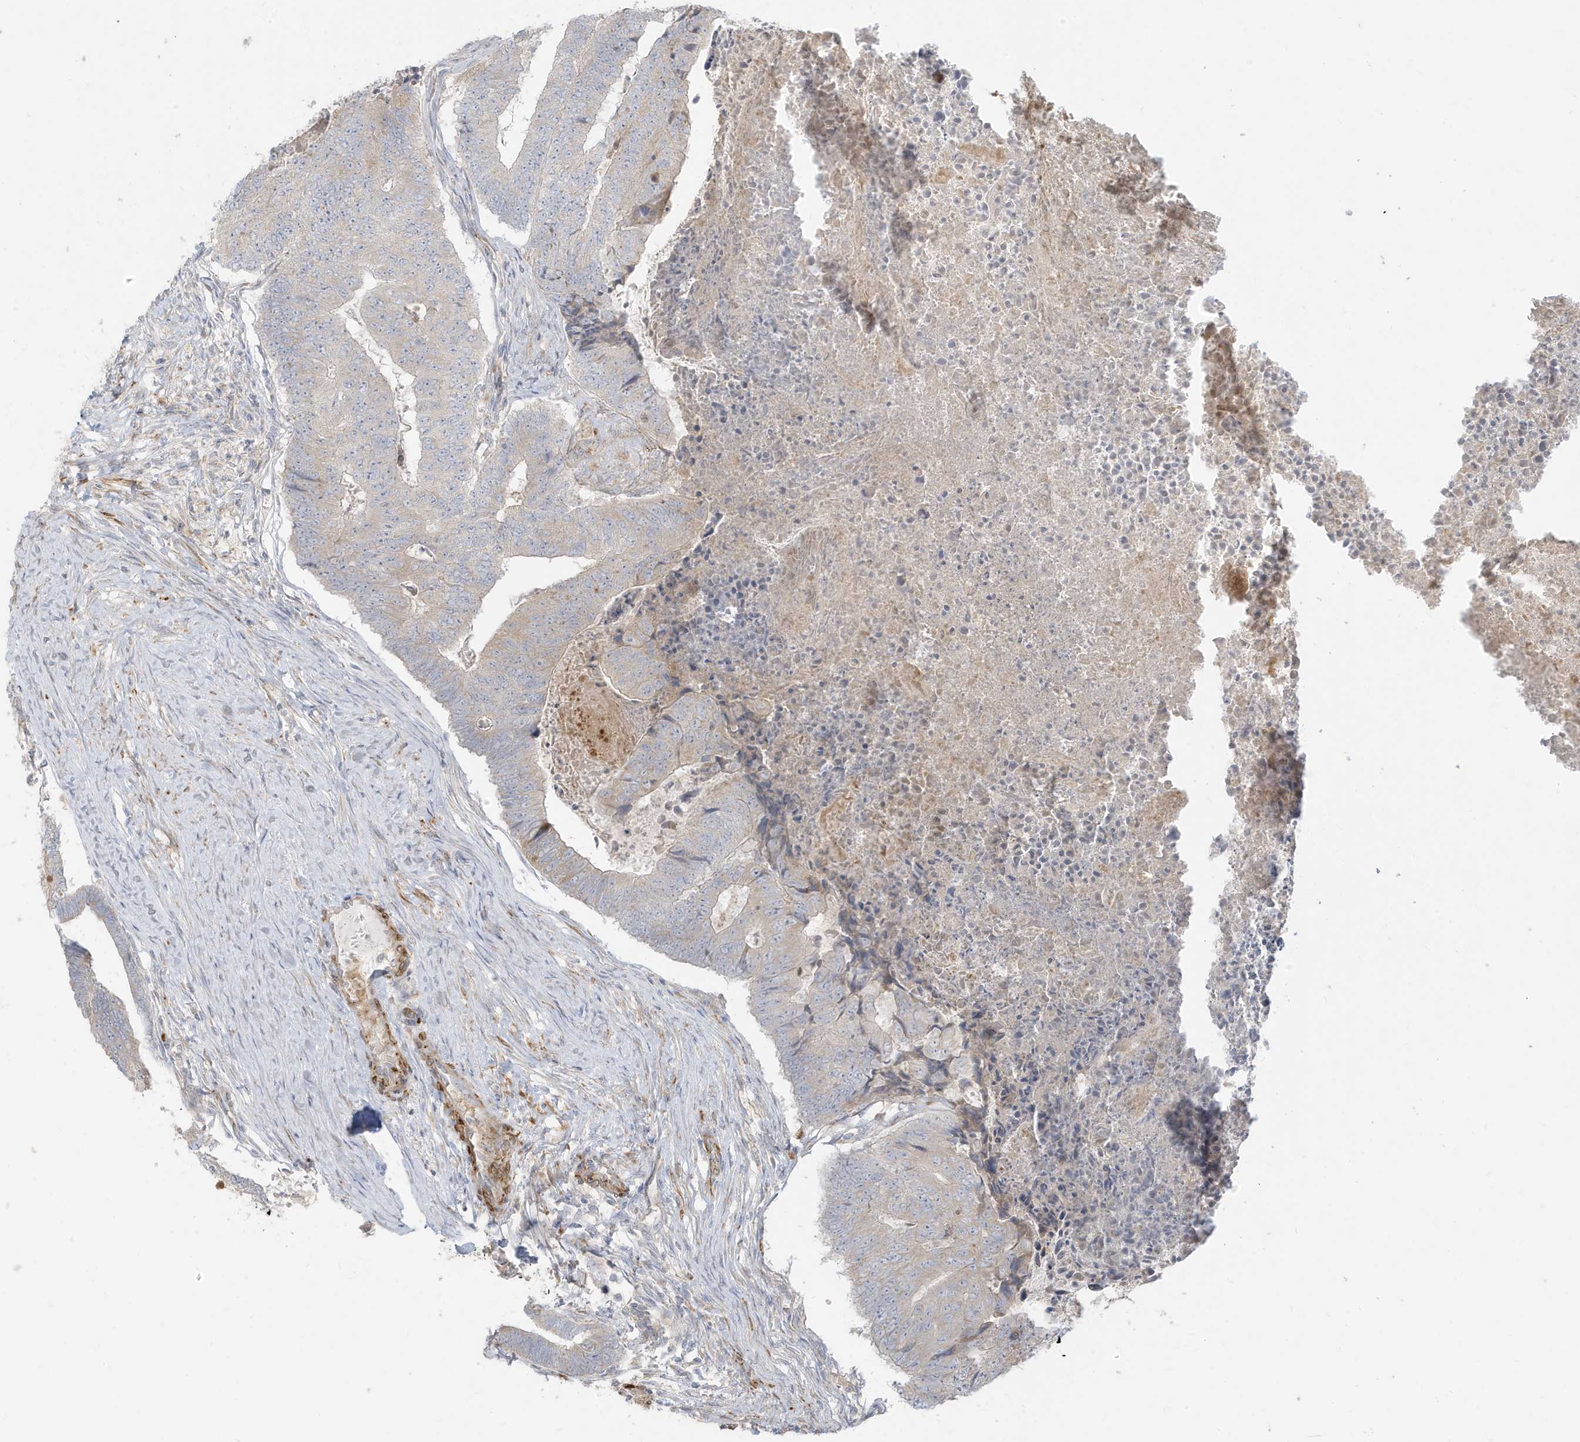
{"staining": {"intensity": "negative", "quantity": "none", "location": "none"}, "tissue": "colorectal cancer", "cell_type": "Tumor cells", "image_type": "cancer", "snomed": [{"axis": "morphology", "description": "Adenocarcinoma, NOS"}, {"axis": "topography", "description": "Colon"}], "caption": "This micrograph is of colorectal adenocarcinoma stained with immunohistochemistry (IHC) to label a protein in brown with the nuclei are counter-stained blue. There is no expression in tumor cells.", "gene": "MCOLN1", "patient": {"sex": "female", "age": 67}}